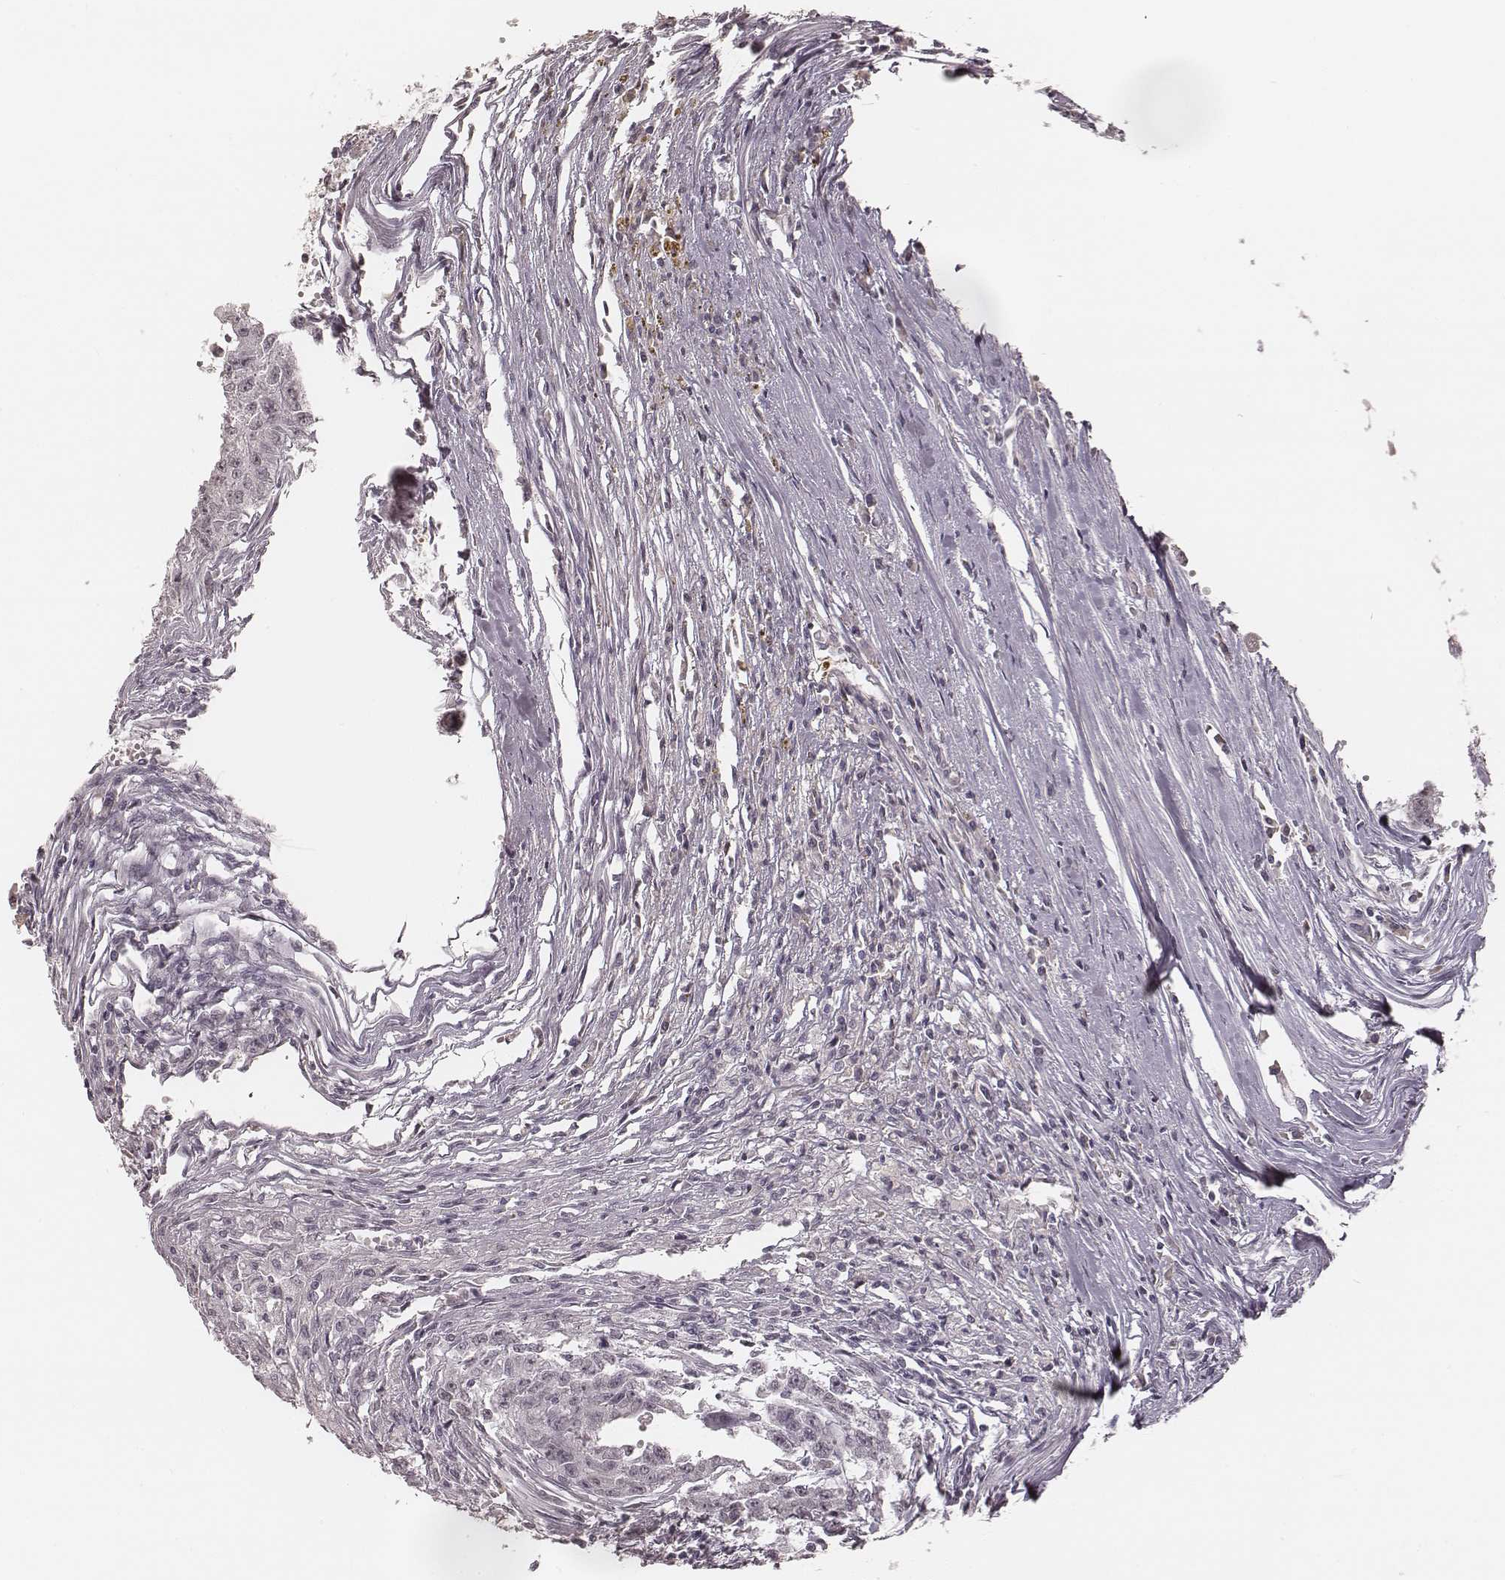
{"staining": {"intensity": "negative", "quantity": "none", "location": "none"}, "tissue": "testis cancer", "cell_type": "Tumor cells", "image_type": "cancer", "snomed": [{"axis": "morphology", "description": "Carcinoma, Embryonal, NOS"}, {"axis": "morphology", "description": "Teratoma, malignant, NOS"}, {"axis": "topography", "description": "Testis"}], "caption": "Tumor cells are negative for protein expression in human testis embryonal carcinoma.", "gene": "MSX1", "patient": {"sex": "male", "age": 24}}